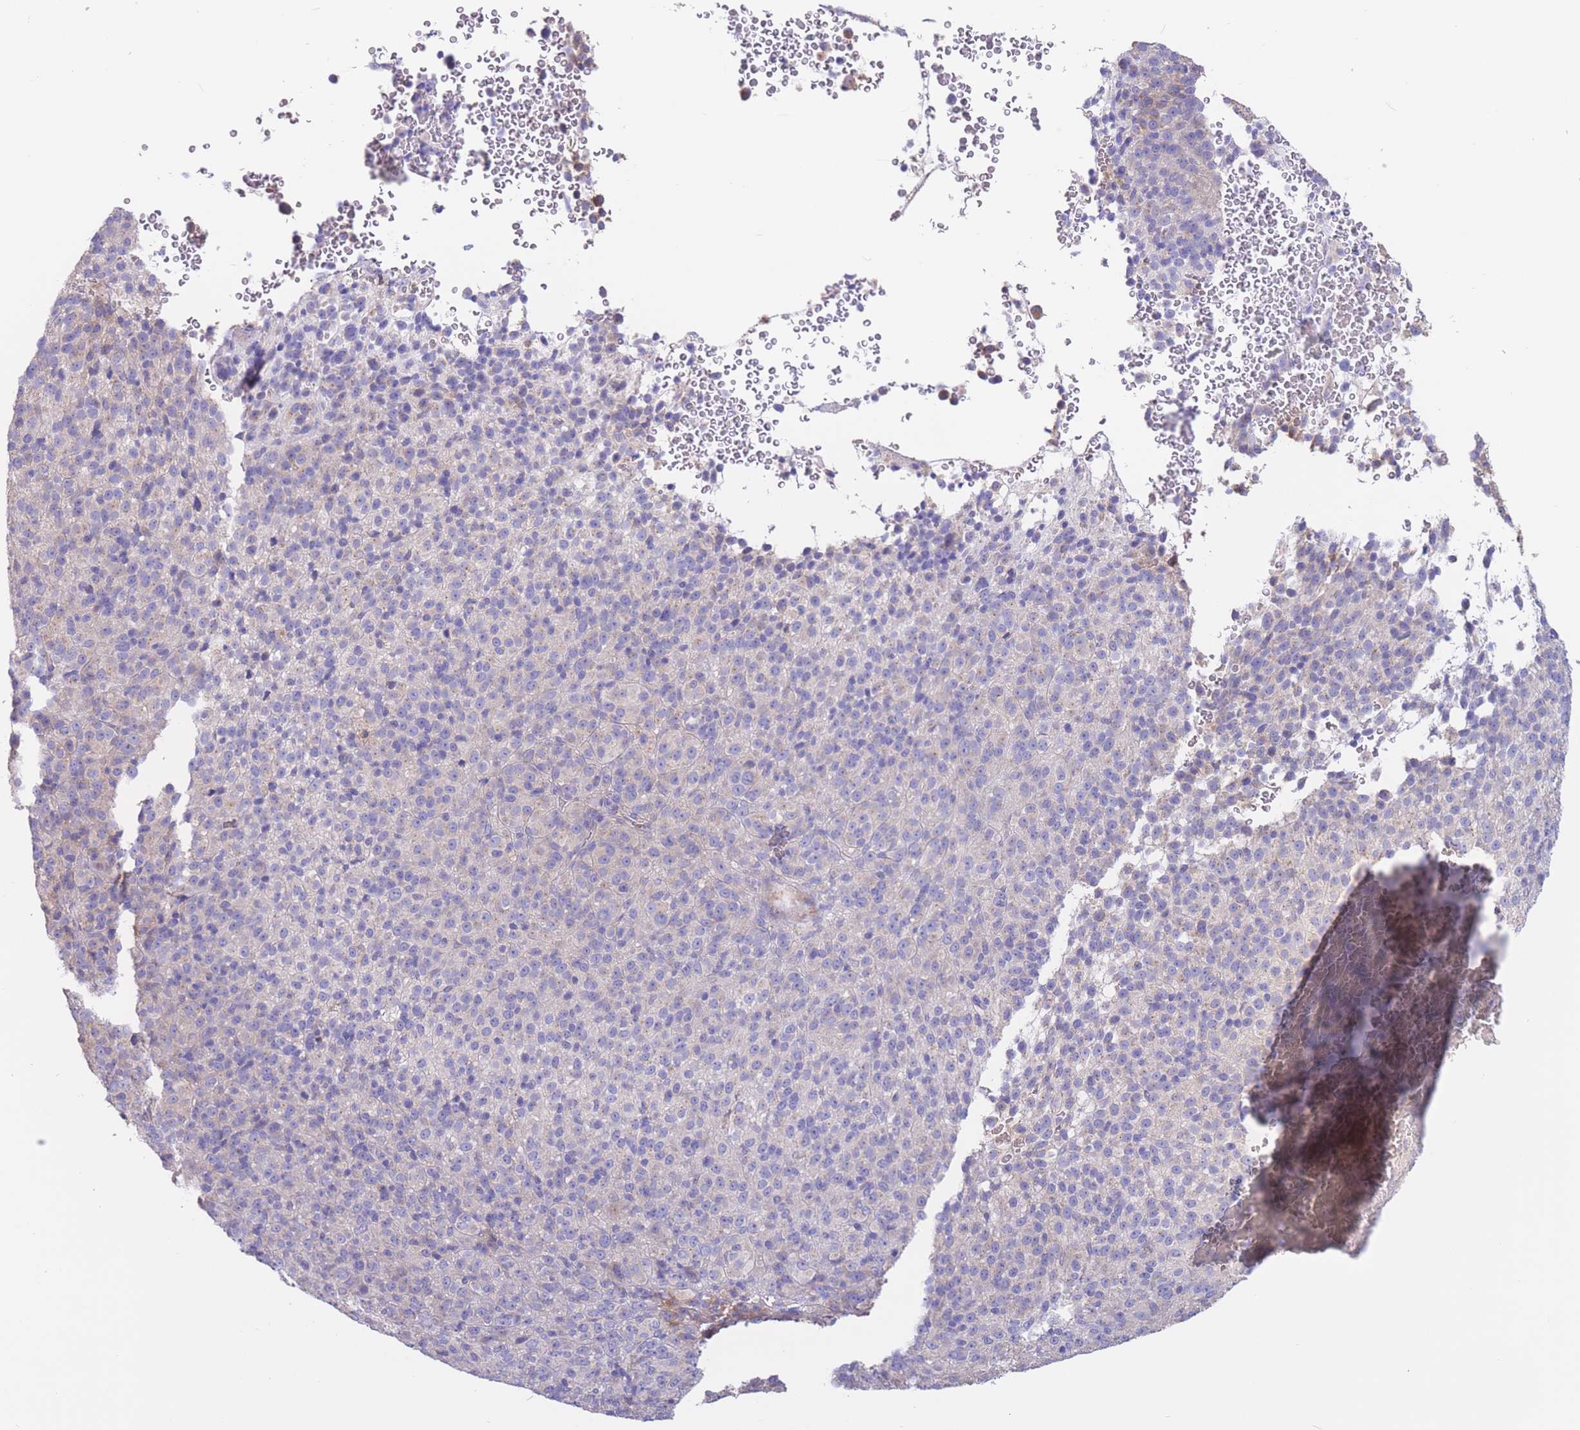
{"staining": {"intensity": "negative", "quantity": "none", "location": "none"}, "tissue": "melanoma", "cell_type": "Tumor cells", "image_type": "cancer", "snomed": [{"axis": "morphology", "description": "Malignant melanoma, Metastatic site"}, {"axis": "topography", "description": "Brain"}], "caption": "Melanoma was stained to show a protein in brown. There is no significant positivity in tumor cells.", "gene": "ALS2CL", "patient": {"sex": "female", "age": 56}}